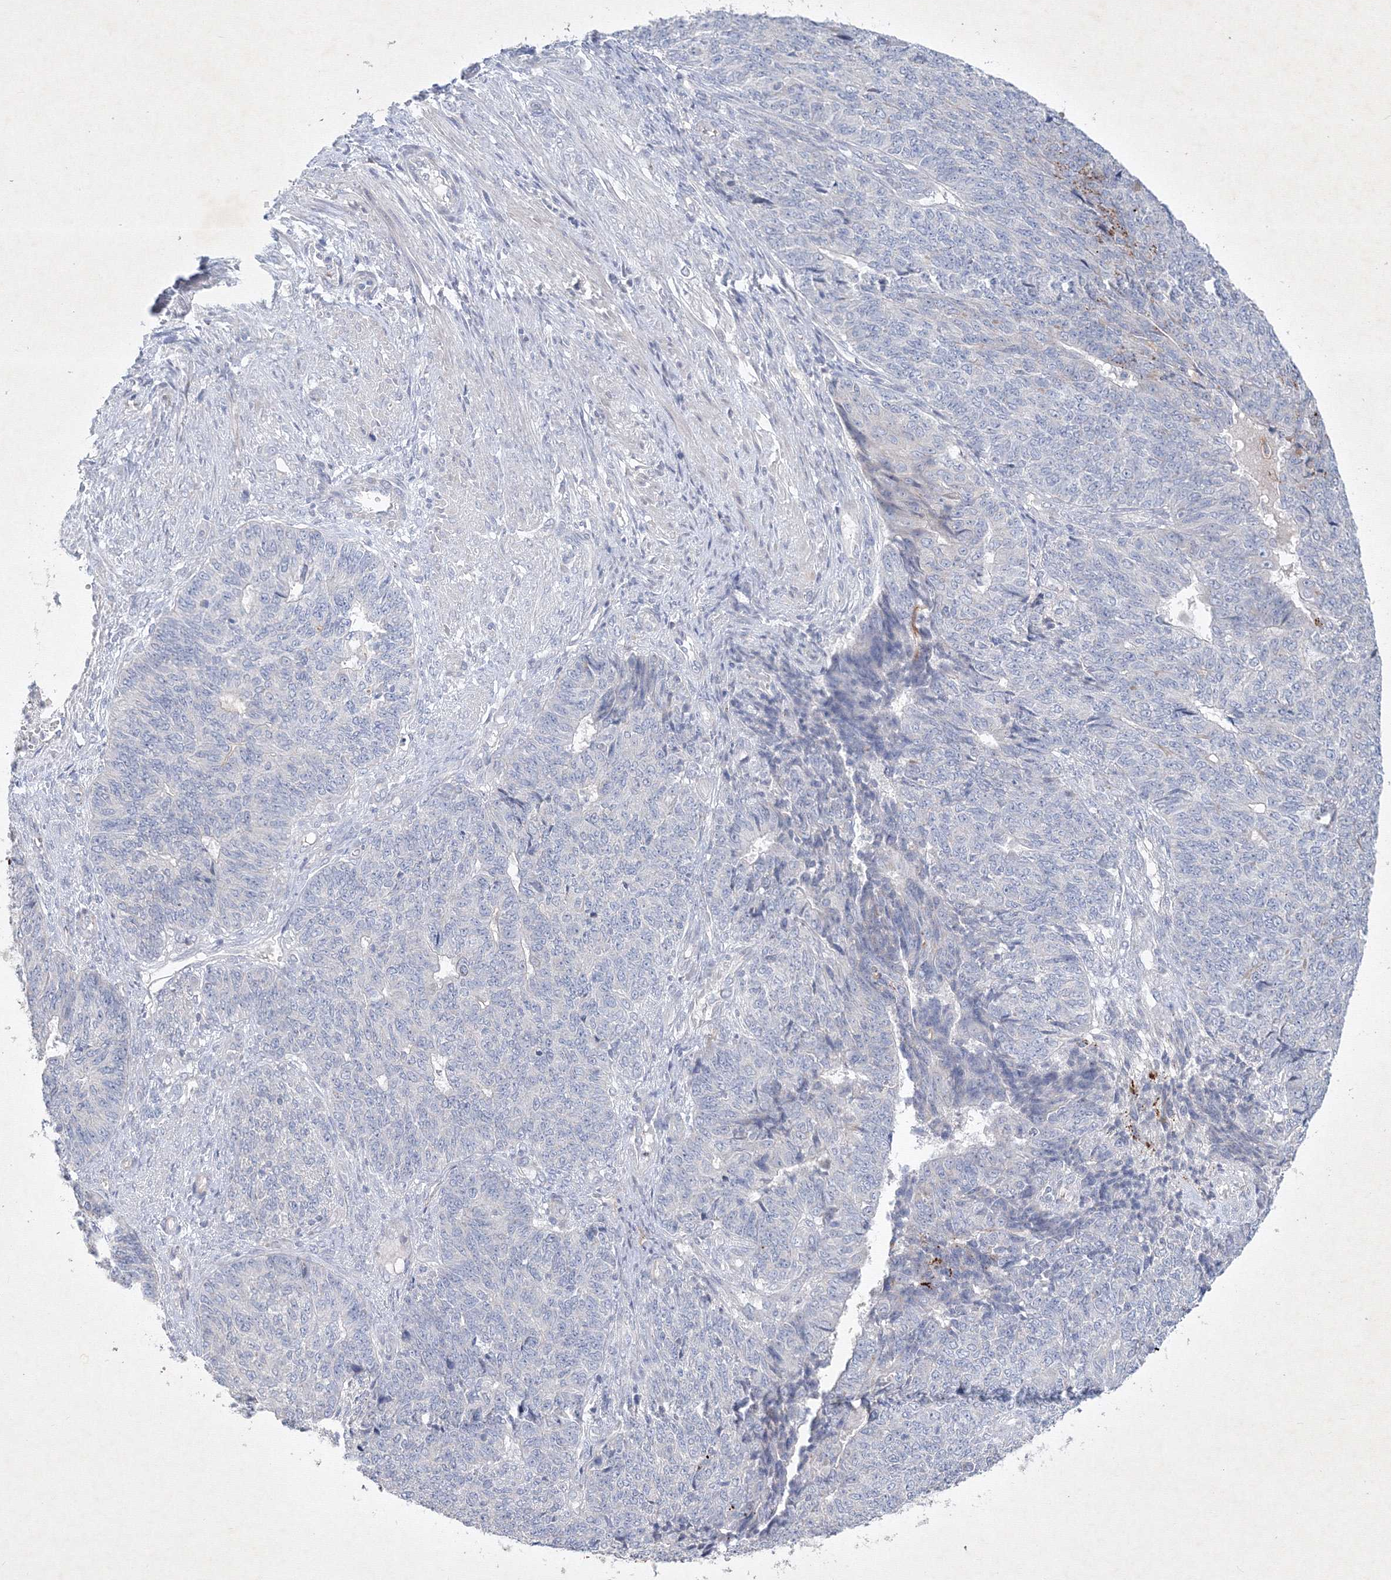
{"staining": {"intensity": "negative", "quantity": "none", "location": "none"}, "tissue": "endometrial cancer", "cell_type": "Tumor cells", "image_type": "cancer", "snomed": [{"axis": "morphology", "description": "Adenocarcinoma, NOS"}, {"axis": "topography", "description": "Endometrium"}], "caption": "Tumor cells show no significant positivity in adenocarcinoma (endometrial). (DAB immunohistochemistry (IHC) with hematoxylin counter stain).", "gene": "CXXC4", "patient": {"sex": "female", "age": 32}}